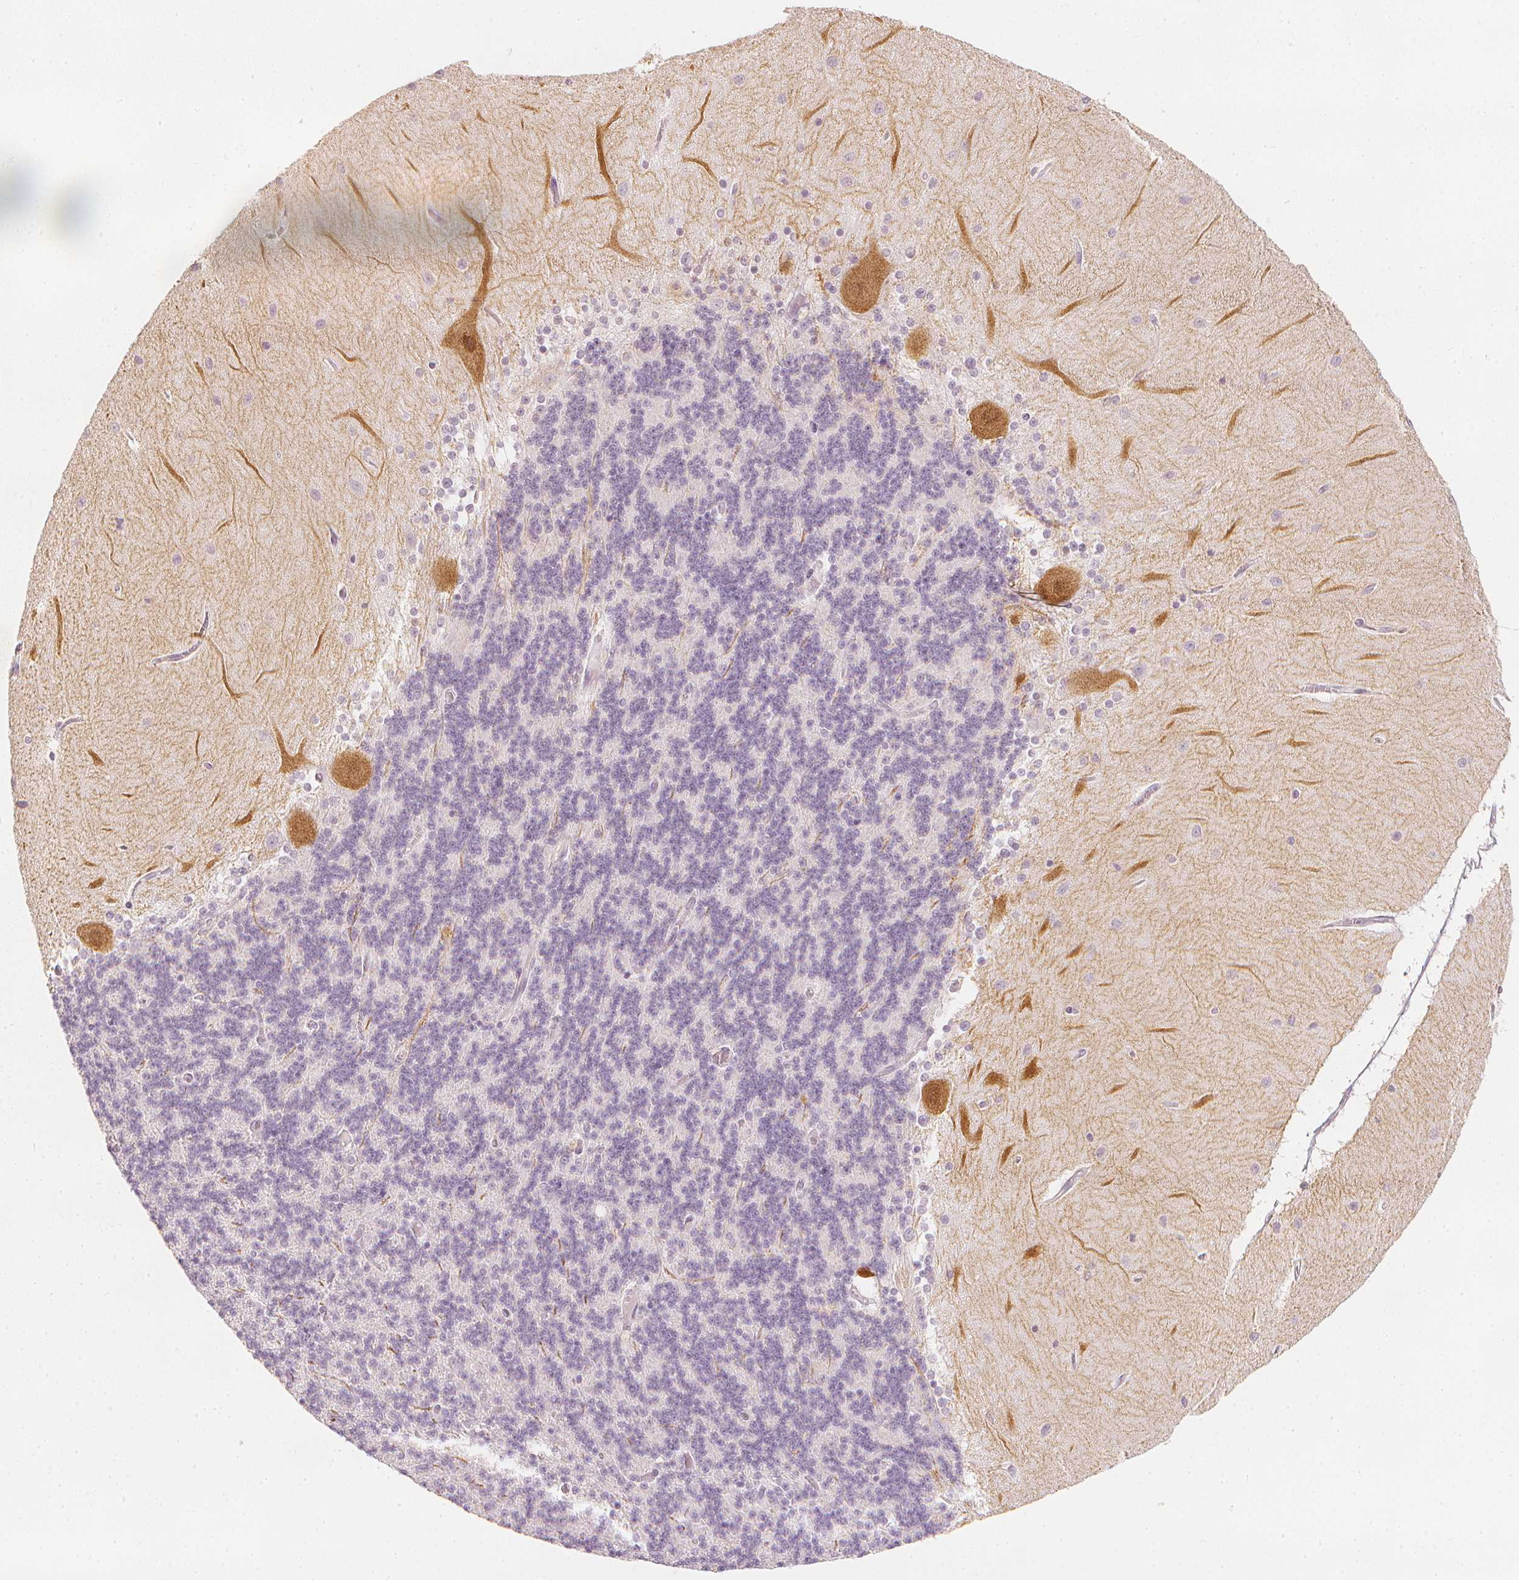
{"staining": {"intensity": "negative", "quantity": "none", "location": "none"}, "tissue": "cerebellum", "cell_type": "Cells in granular layer", "image_type": "normal", "snomed": [{"axis": "morphology", "description": "Normal tissue, NOS"}, {"axis": "topography", "description": "Cerebellum"}], "caption": "An IHC micrograph of benign cerebellum is shown. There is no staining in cells in granular layer of cerebellum.", "gene": "CALB1", "patient": {"sex": "female", "age": 54}}